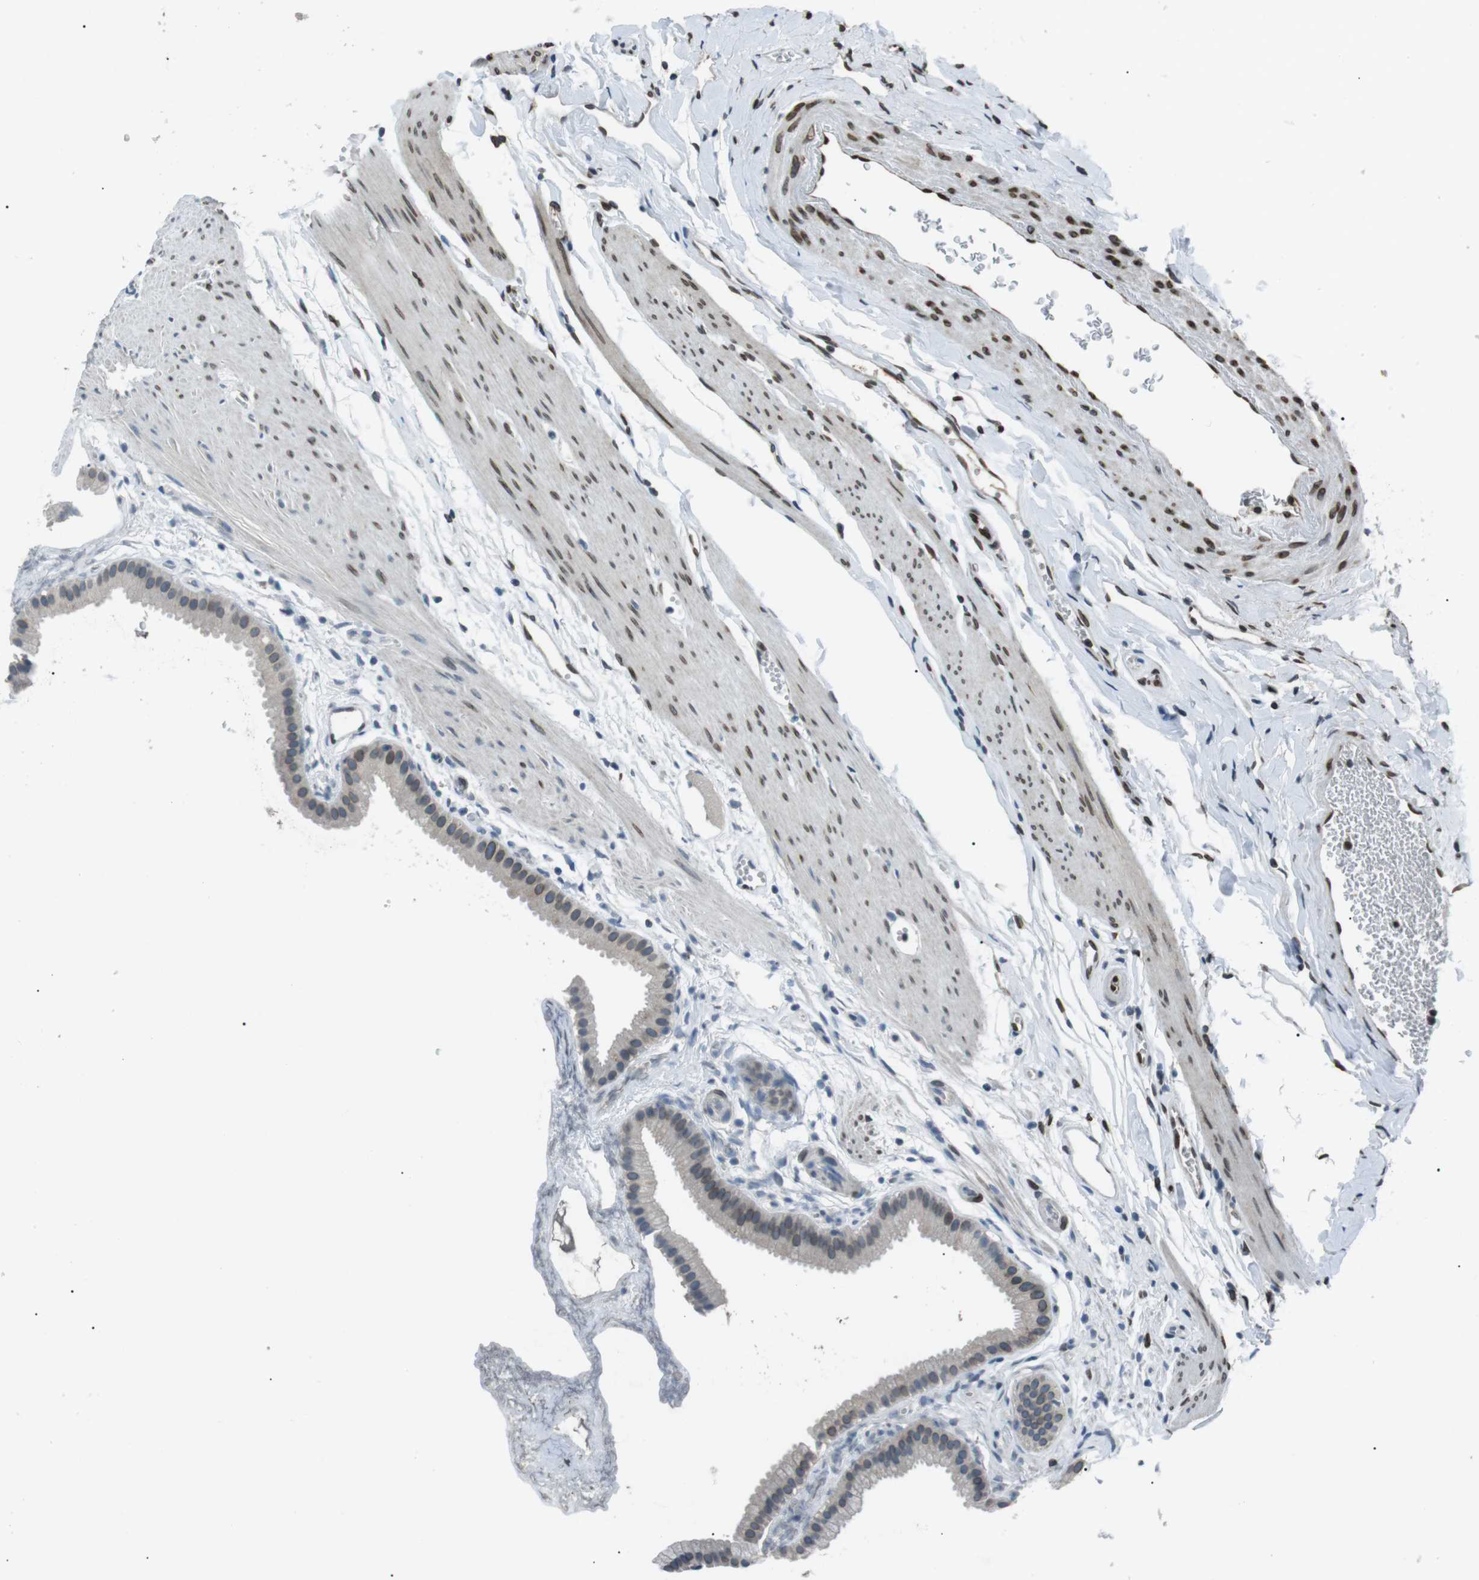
{"staining": {"intensity": "moderate", "quantity": "25%-75%", "location": "cytoplasmic/membranous,nuclear"}, "tissue": "gallbladder", "cell_type": "Glandular cells", "image_type": "normal", "snomed": [{"axis": "morphology", "description": "Normal tissue, NOS"}, {"axis": "topography", "description": "Gallbladder"}], "caption": "Immunohistochemistry (DAB) staining of normal gallbladder demonstrates moderate cytoplasmic/membranous,nuclear protein positivity in about 25%-75% of glandular cells. (DAB (3,3'-diaminobenzidine) IHC, brown staining for protein, blue staining for nuclei).", "gene": "TMX4", "patient": {"sex": "female", "age": 64}}